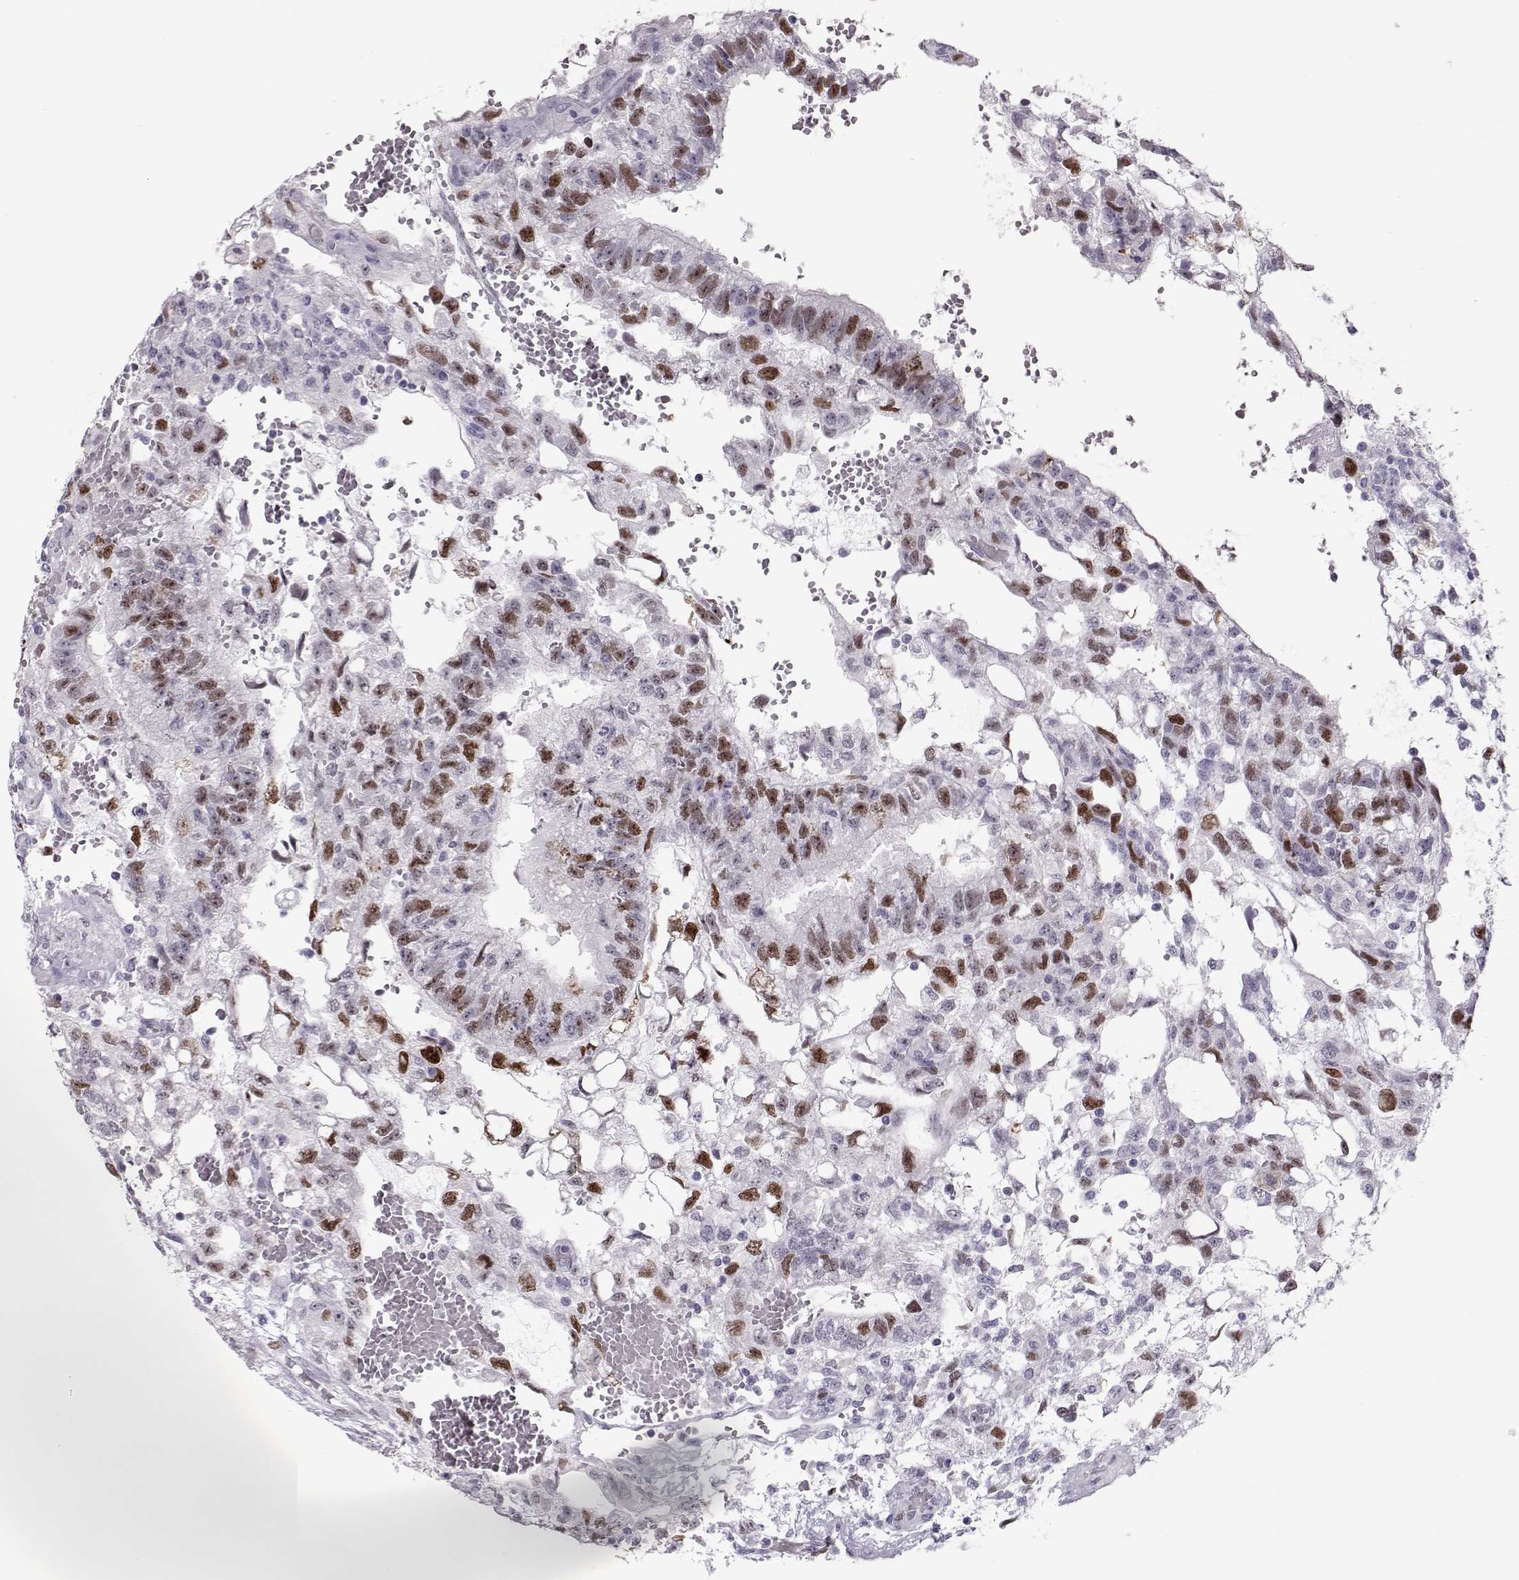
{"staining": {"intensity": "strong", "quantity": "<25%", "location": "nuclear"}, "tissue": "testis cancer", "cell_type": "Tumor cells", "image_type": "cancer", "snomed": [{"axis": "morphology", "description": "Carcinoma, Embryonal, NOS"}, {"axis": "topography", "description": "Testis"}], "caption": "Approximately <25% of tumor cells in embryonal carcinoma (testis) show strong nuclear protein staining as visualized by brown immunohistochemical staining.", "gene": "SGO1", "patient": {"sex": "male", "age": 32}}